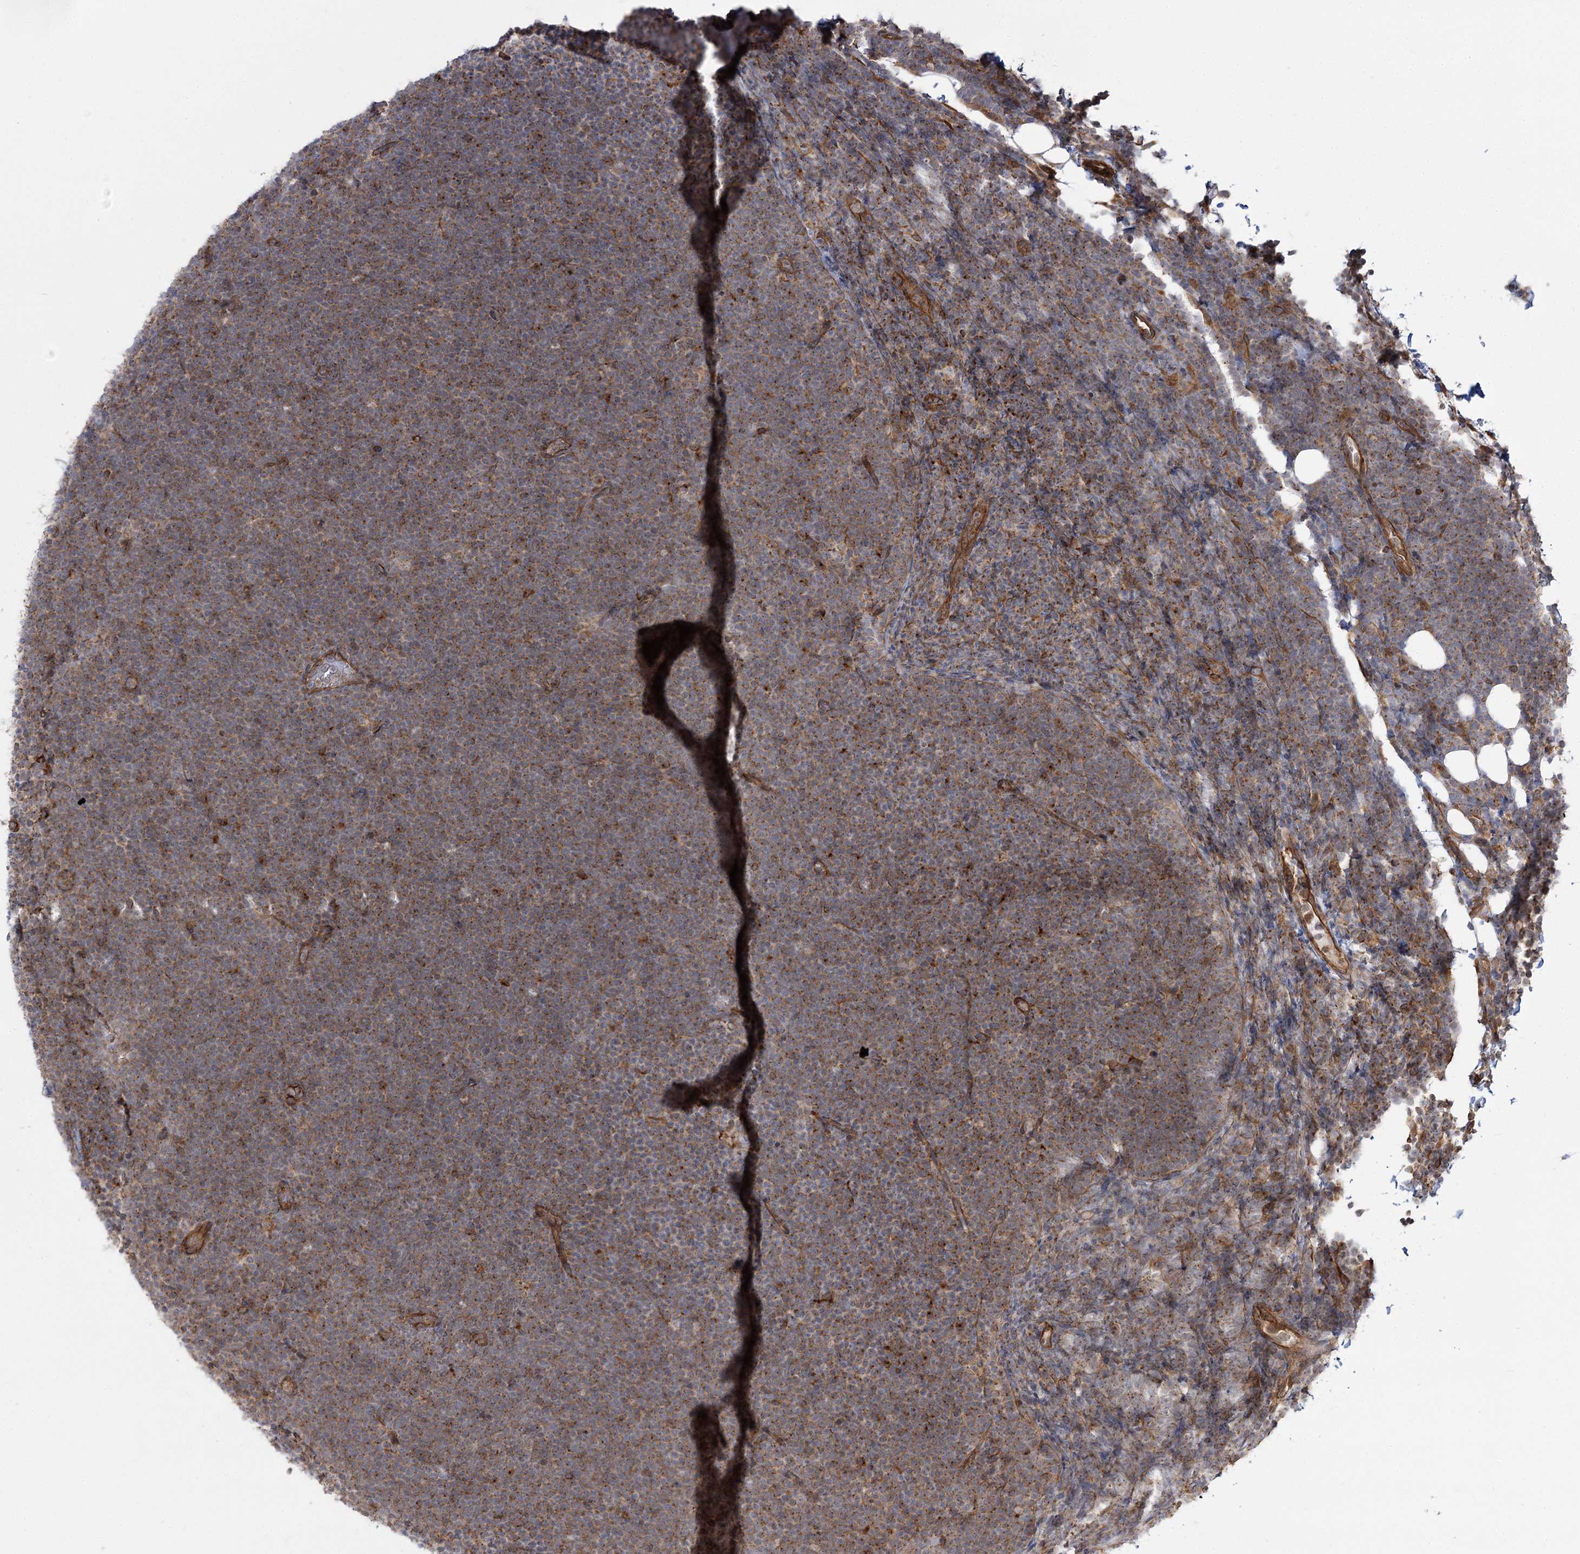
{"staining": {"intensity": "weak", "quantity": ">75%", "location": "cytoplasmic/membranous"}, "tissue": "lymphoma", "cell_type": "Tumor cells", "image_type": "cancer", "snomed": [{"axis": "morphology", "description": "Malignant lymphoma, non-Hodgkin's type, High grade"}, {"axis": "topography", "description": "Lymph node"}], "caption": "Immunohistochemistry (IHC) image of high-grade malignant lymphoma, non-Hodgkin's type stained for a protein (brown), which demonstrates low levels of weak cytoplasmic/membranous positivity in approximately >75% of tumor cells.", "gene": "SH3BP5L", "patient": {"sex": "male", "age": 13}}